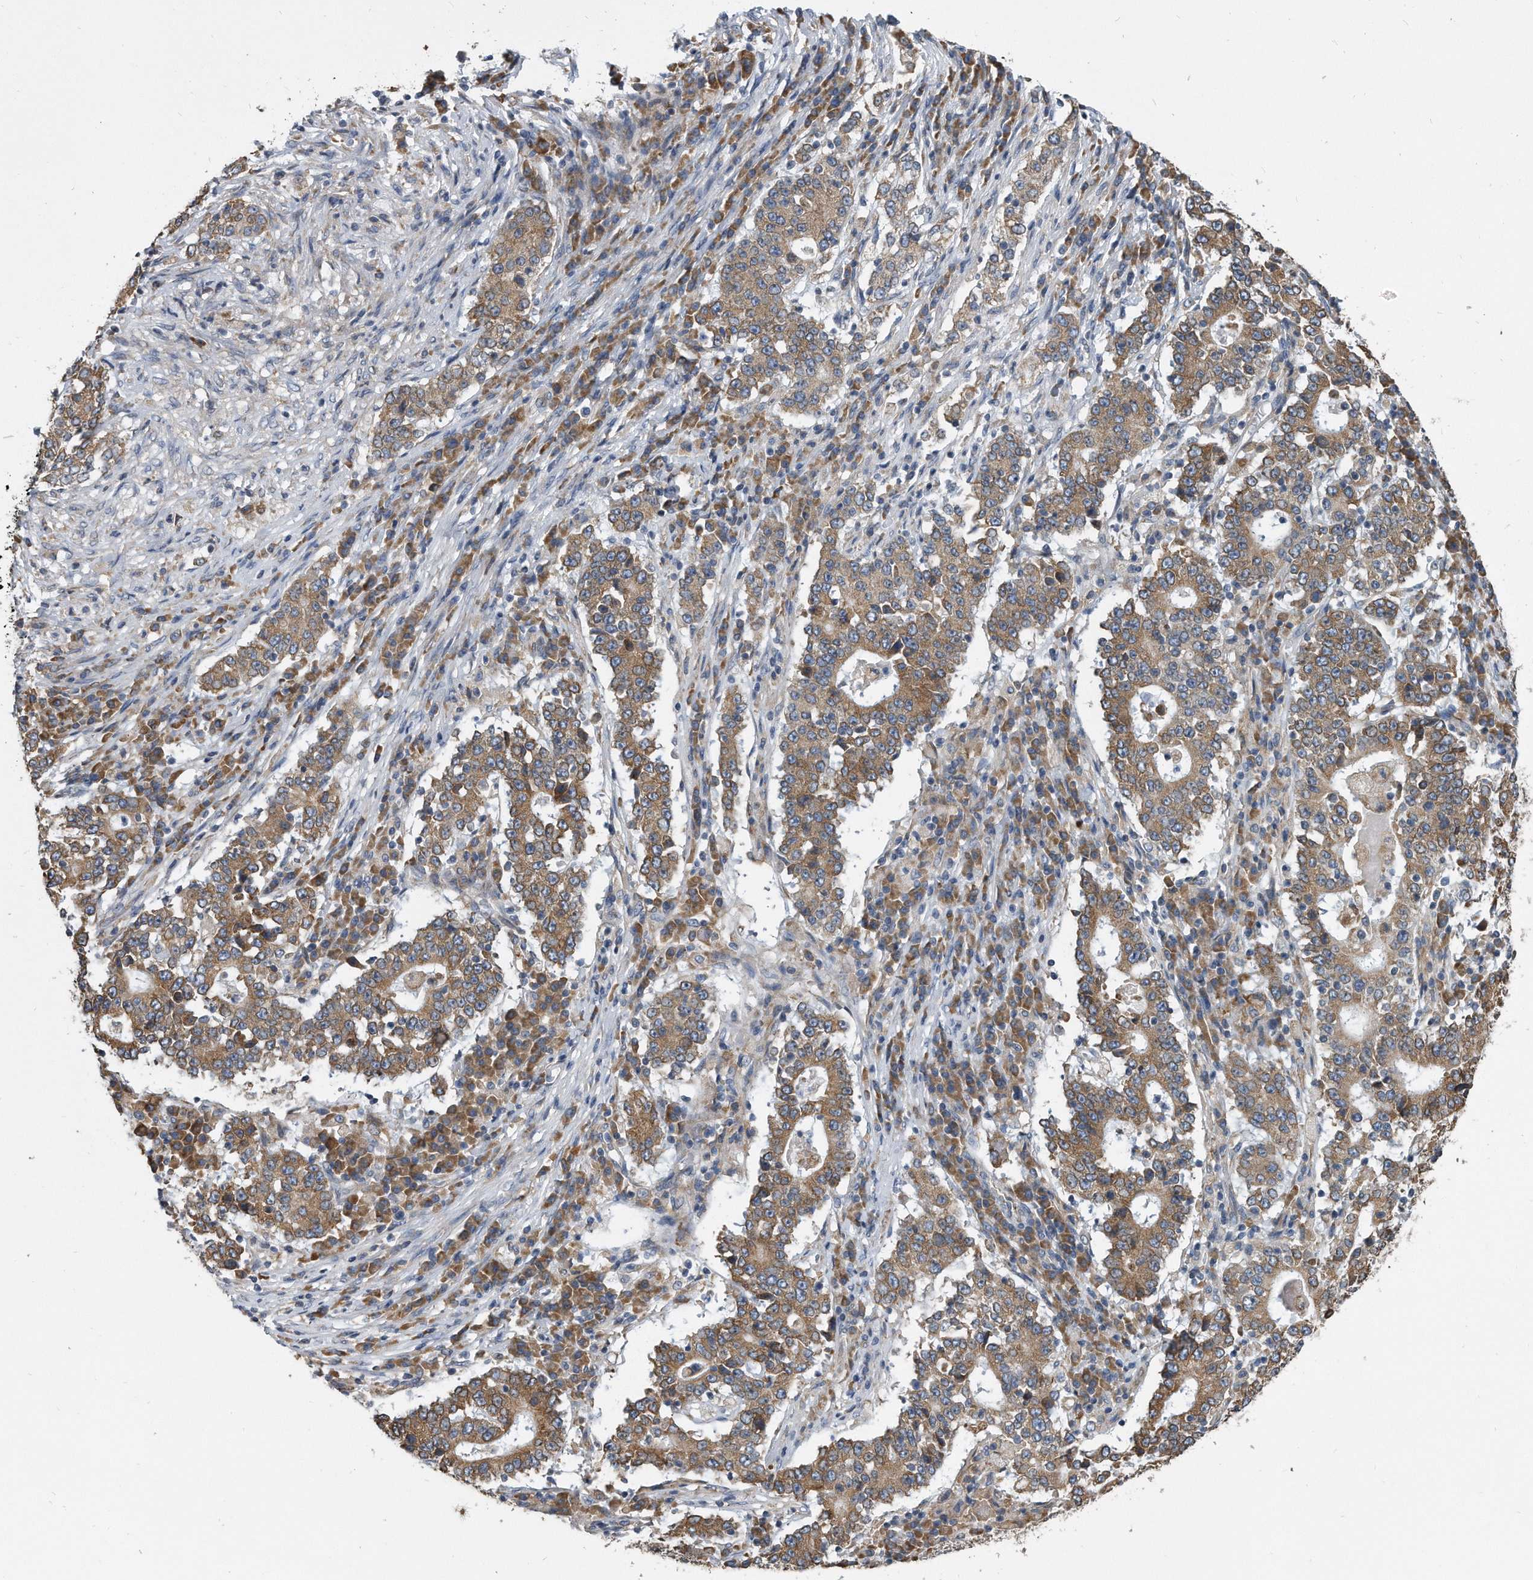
{"staining": {"intensity": "moderate", "quantity": ">75%", "location": "cytoplasmic/membranous"}, "tissue": "stomach cancer", "cell_type": "Tumor cells", "image_type": "cancer", "snomed": [{"axis": "morphology", "description": "Adenocarcinoma, NOS"}, {"axis": "topography", "description": "Stomach"}], "caption": "Protein analysis of stomach cancer (adenocarcinoma) tissue reveals moderate cytoplasmic/membranous positivity in approximately >75% of tumor cells.", "gene": "CCDC47", "patient": {"sex": "male", "age": 59}}